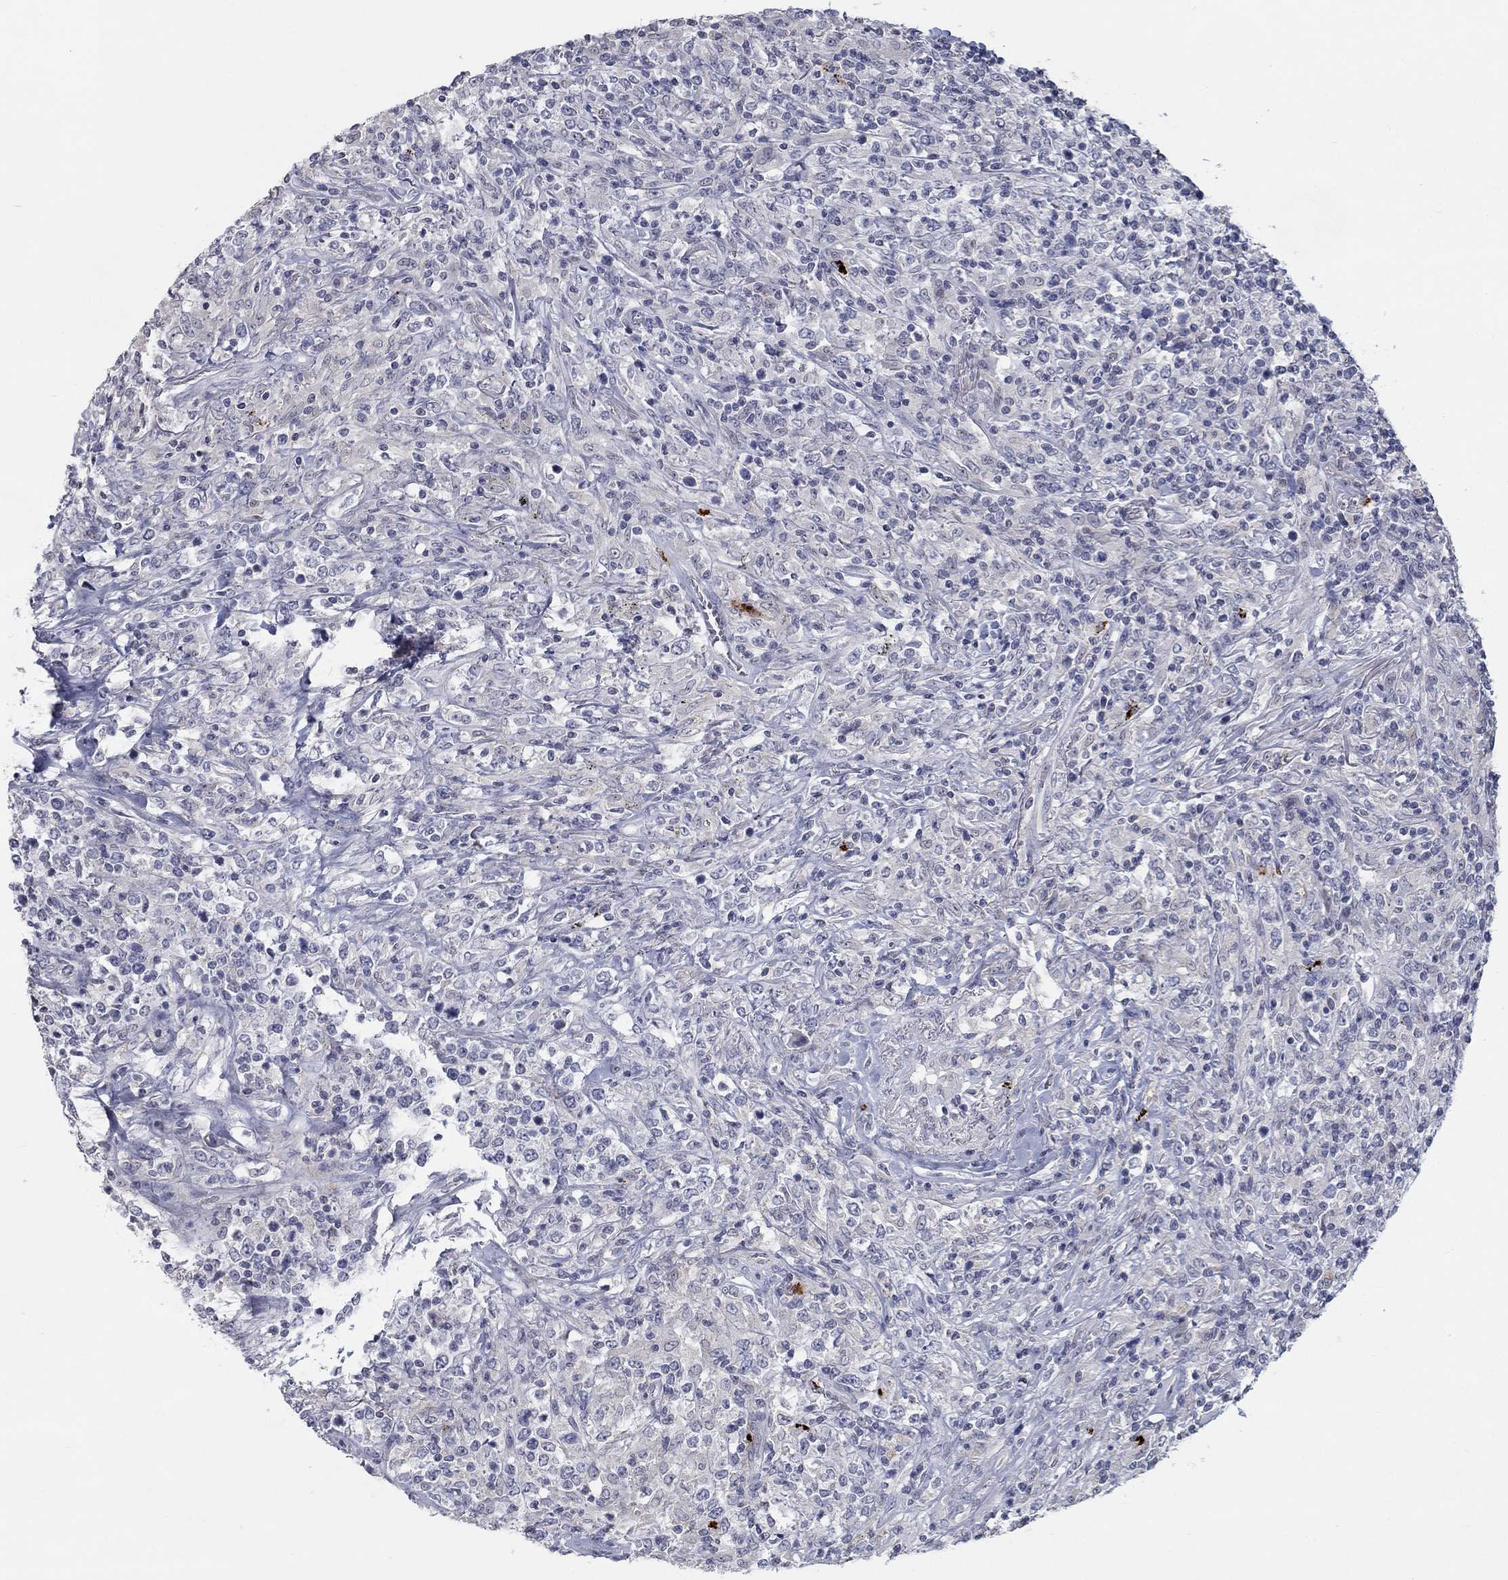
{"staining": {"intensity": "negative", "quantity": "none", "location": "none"}, "tissue": "lymphoma", "cell_type": "Tumor cells", "image_type": "cancer", "snomed": [{"axis": "morphology", "description": "Malignant lymphoma, non-Hodgkin's type, High grade"}, {"axis": "topography", "description": "Lung"}], "caption": "Lymphoma was stained to show a protein in brown. There is no significant staining in tumor cells.", "gene": "MTSS2", "patient": {"sex": "male", "age": 79}}